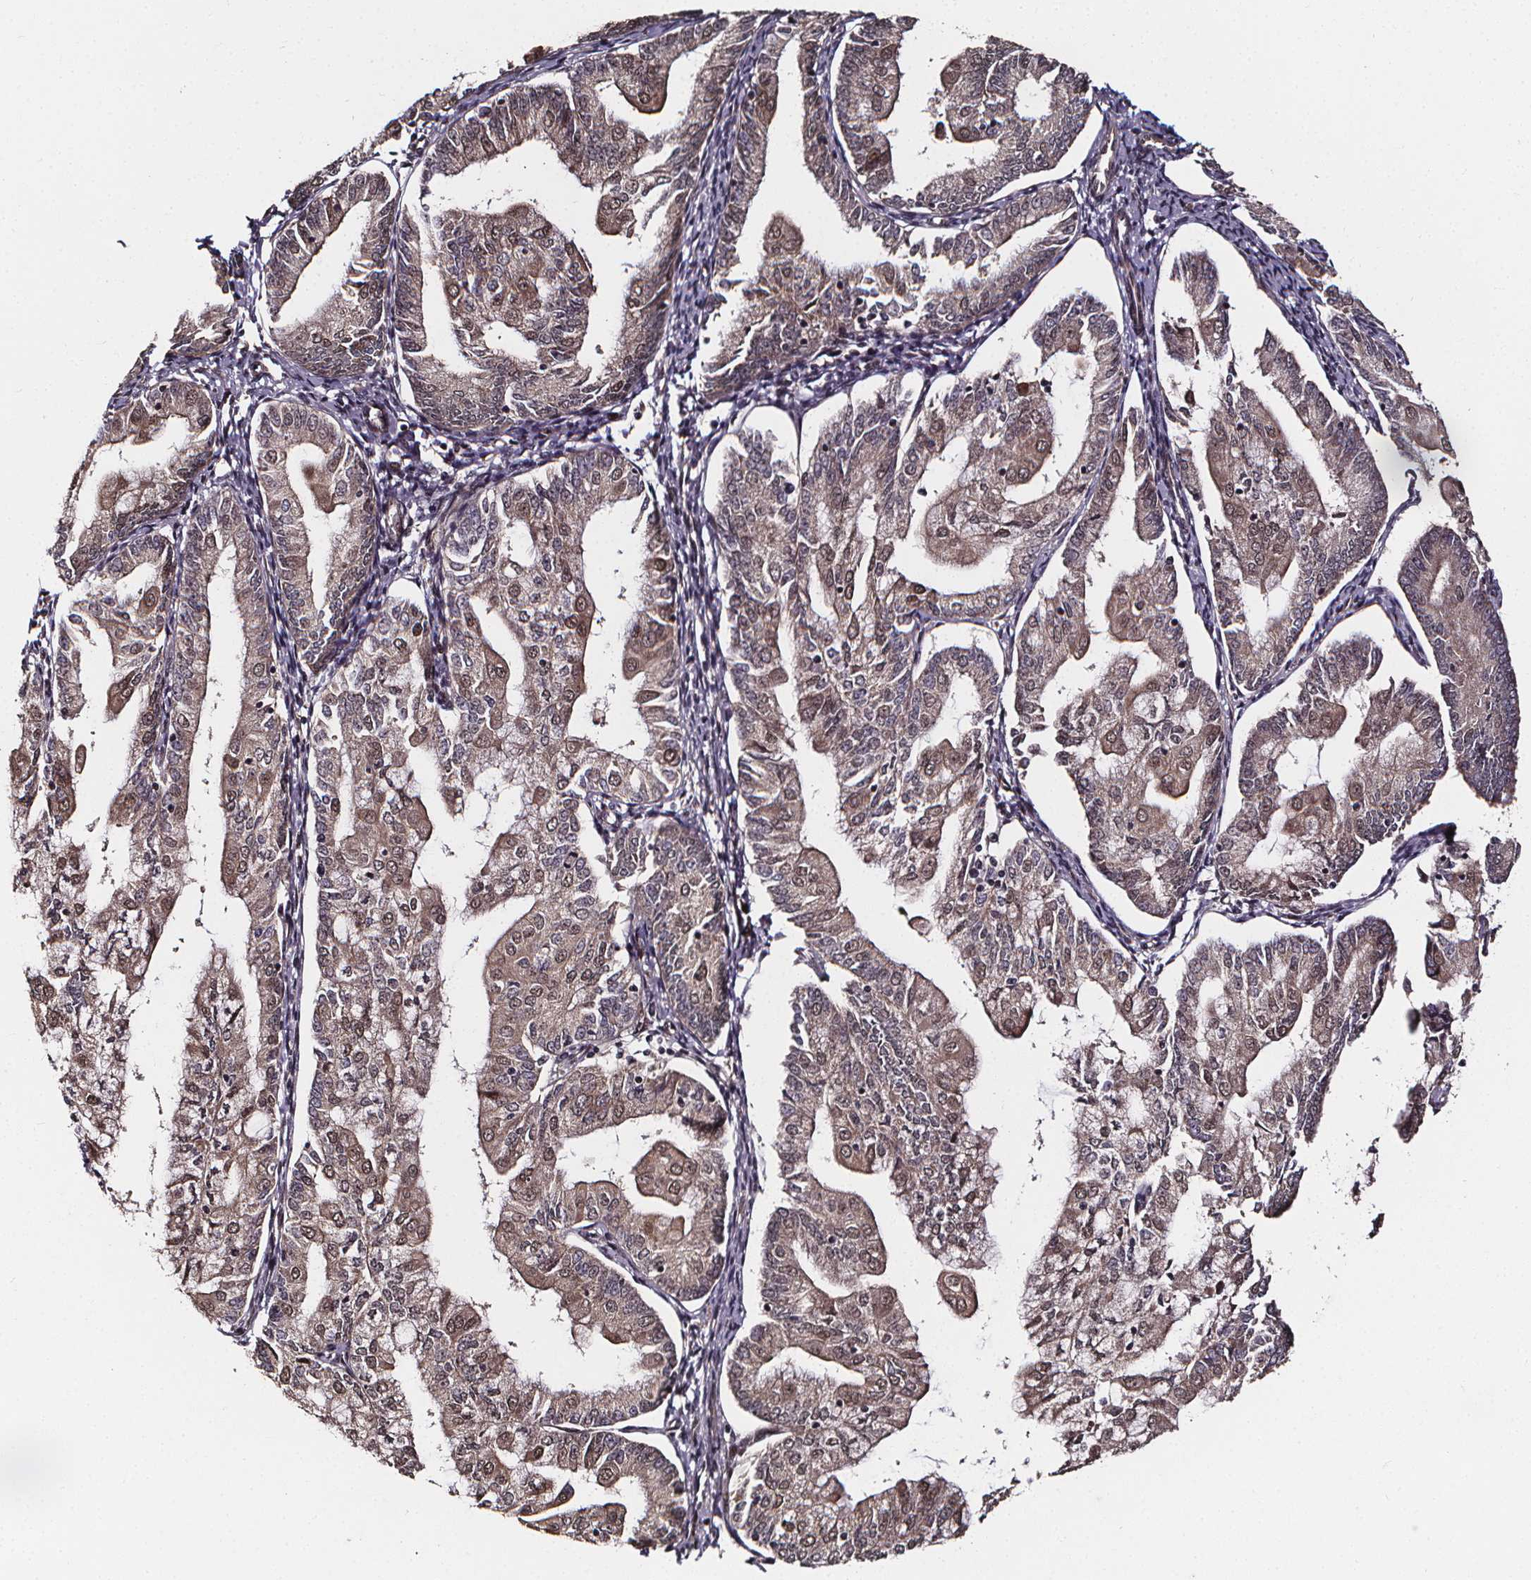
{"staining": {"intensity": "negative", "quantity": "none", "location": "none"}, "tissue": "endometrial cancer", "cell_type": "Tumor cells", "image_type": "cancer", "snomed": [{"axis": "morphology", "description": "Adenocarcinoma, NOS"}, {"axis": "topography", "description": "Endometrium"}], "caption": "DAB immunohistochemical staining of endometrial cancer exhibits no significant expression in tumor cells. (Brightfield microscopy of DAB IHC at high magnification).", "gene": "DDIT3", "patient": {"sex": "female", "age": 55}}